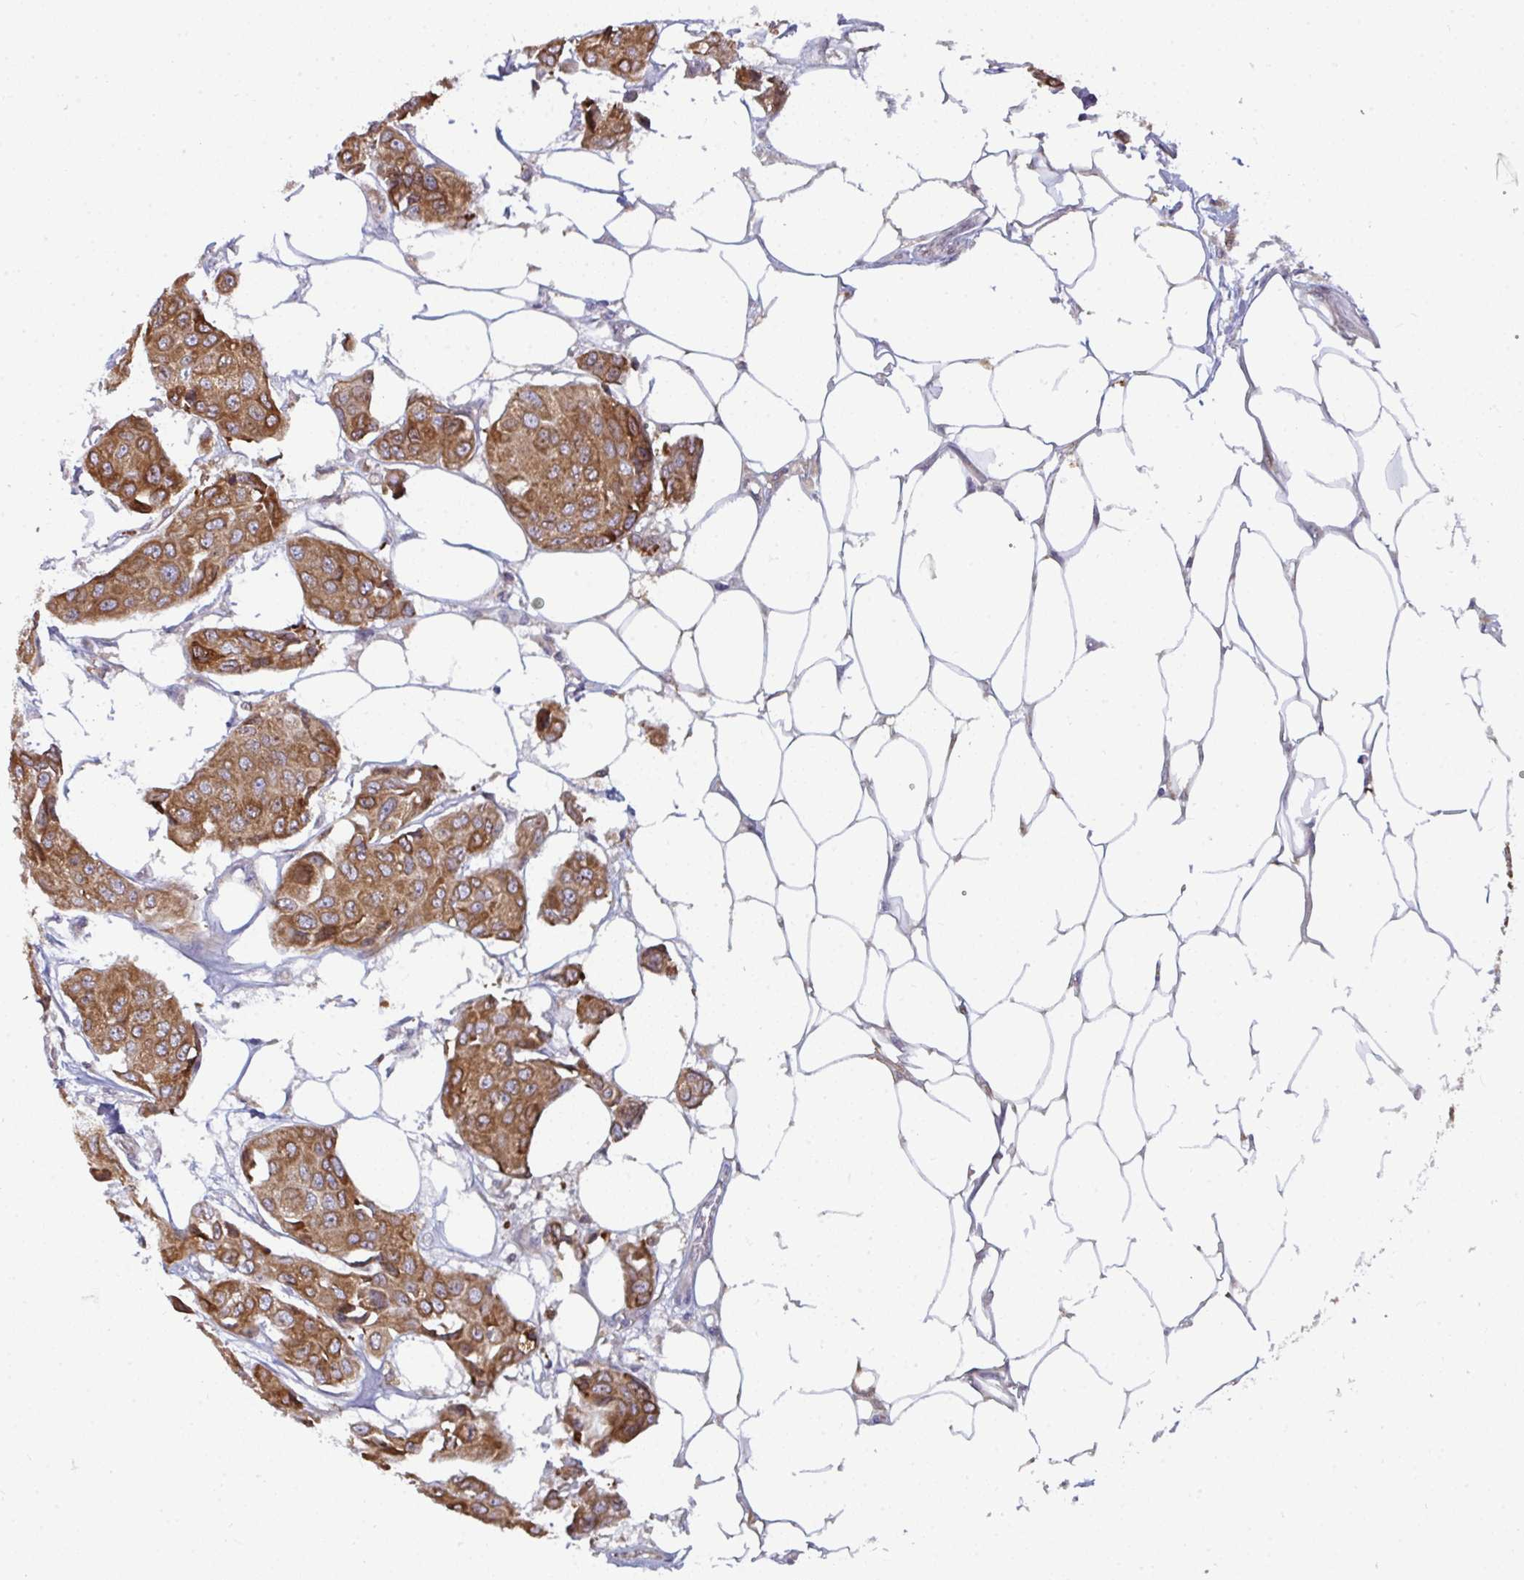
{"staining": {"intensity": "moderate", "quantity": ">75%", "location": "cytoplasmic/membranous"}, "tissue": "breast cancer", "cell_type": "Tumor cells", "image_type": "cancer", "snomed": [{"axis": "morphology", "description": "Duct carcinoma"}, {"axis": "topography", "description": "Breast"}, {"axis": "topography", "description": "Lymph node"}], "caption": "The photomicrograph exhibits staining of breast cancer, revealing moderate cytoplasmic/membranous protein positivity (brown color) within tumor cells.", "gene": "LYSMD4", "patient": {"sex": "female", "age": 80}}